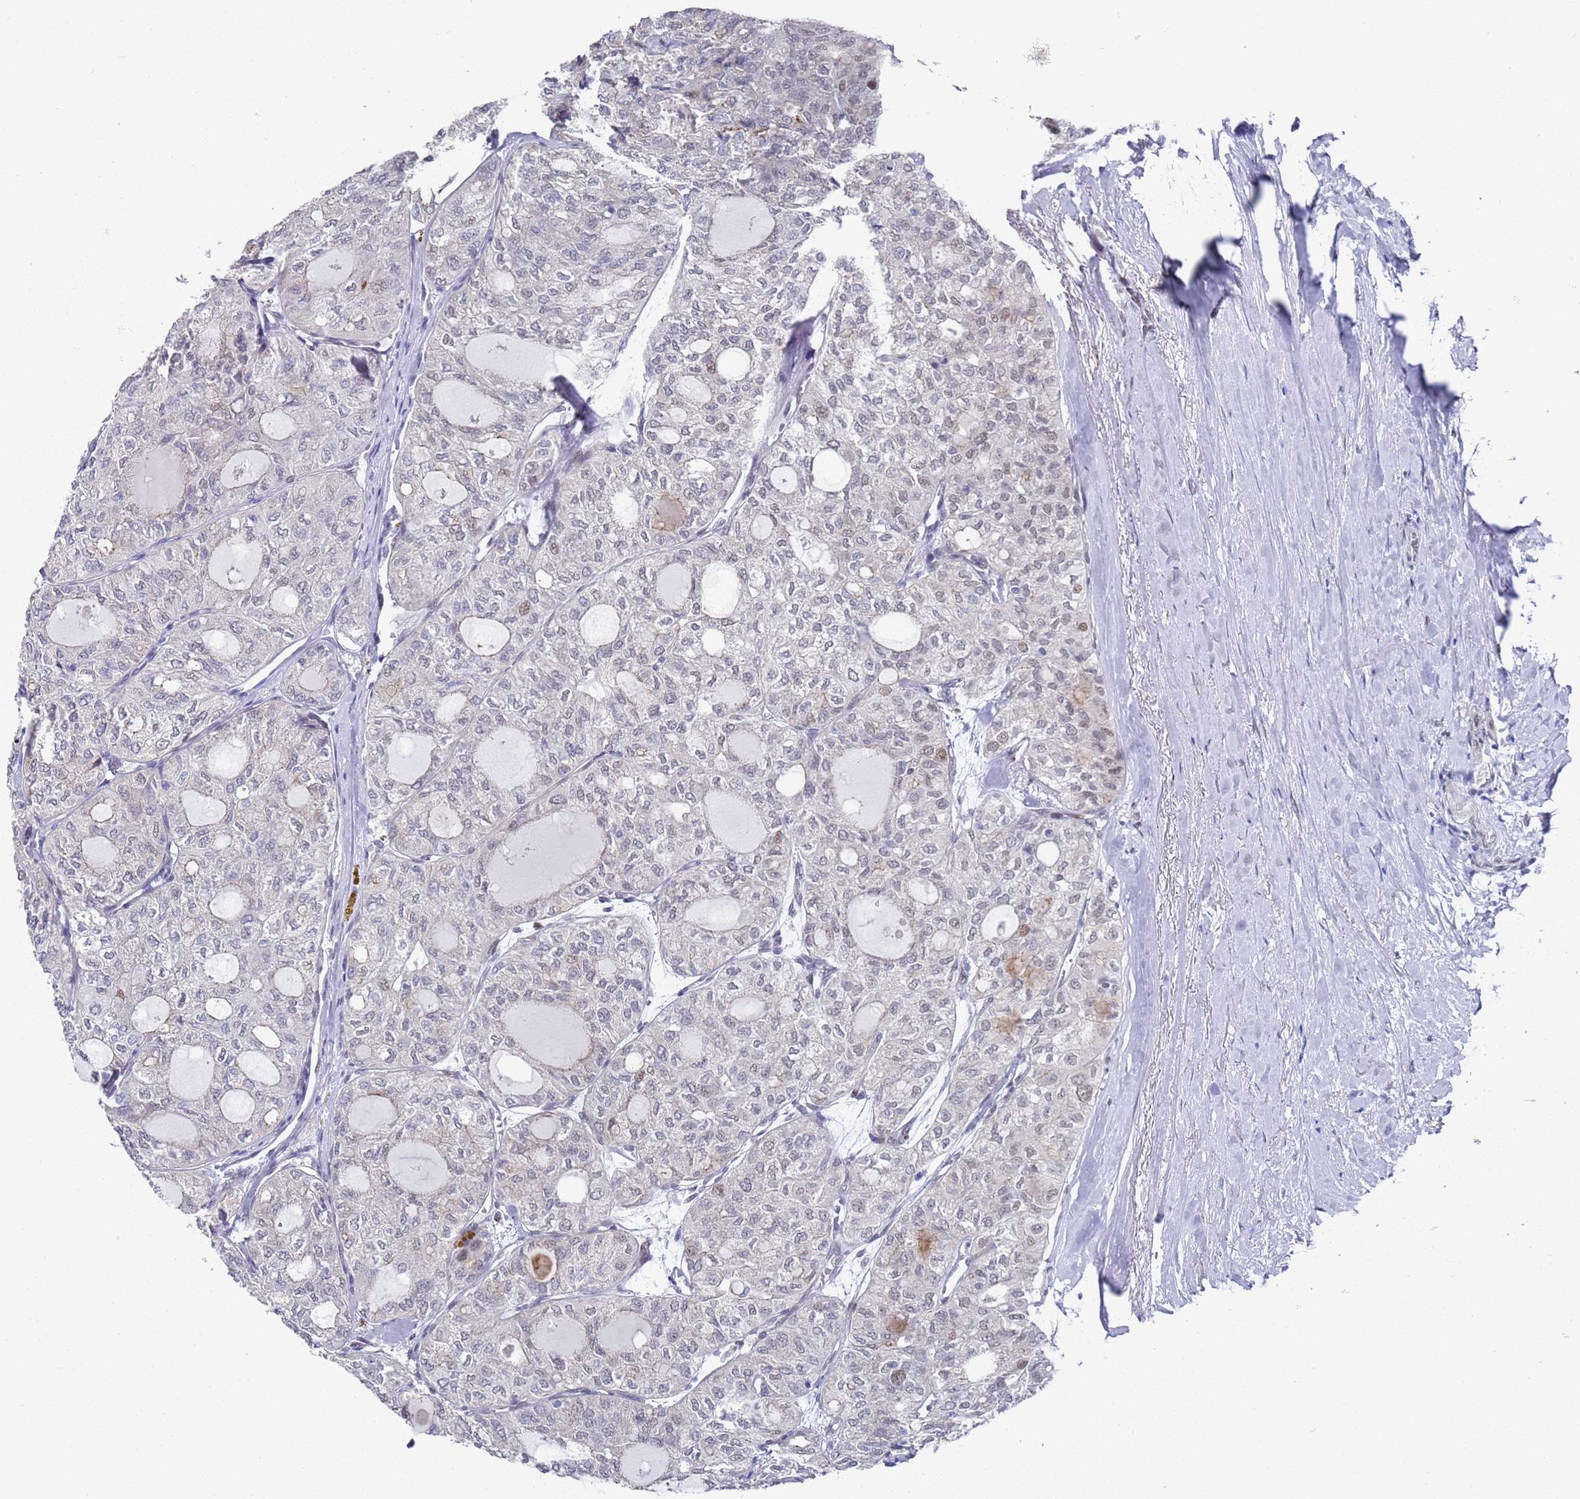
{"staining": {"intensity": "negative", "quantity": "none", "location": "none"}, "tissue": "thyroid cancer", "cell_type": "Tumor cells", "image_type": "cancer", "snomed": [{"axis": "morphology", "description": "Follicular adenoma carcinoma, NOS"}, {"axis": "topography", "description": "Thyroid gland"}], "caption": "An immunohistochemistry image of thyroid cancer is shown. There is no staining in tumor cells of thyroid cancer.", "gene": "COPS6", "patient": {"sex": "male", "age": 75}}